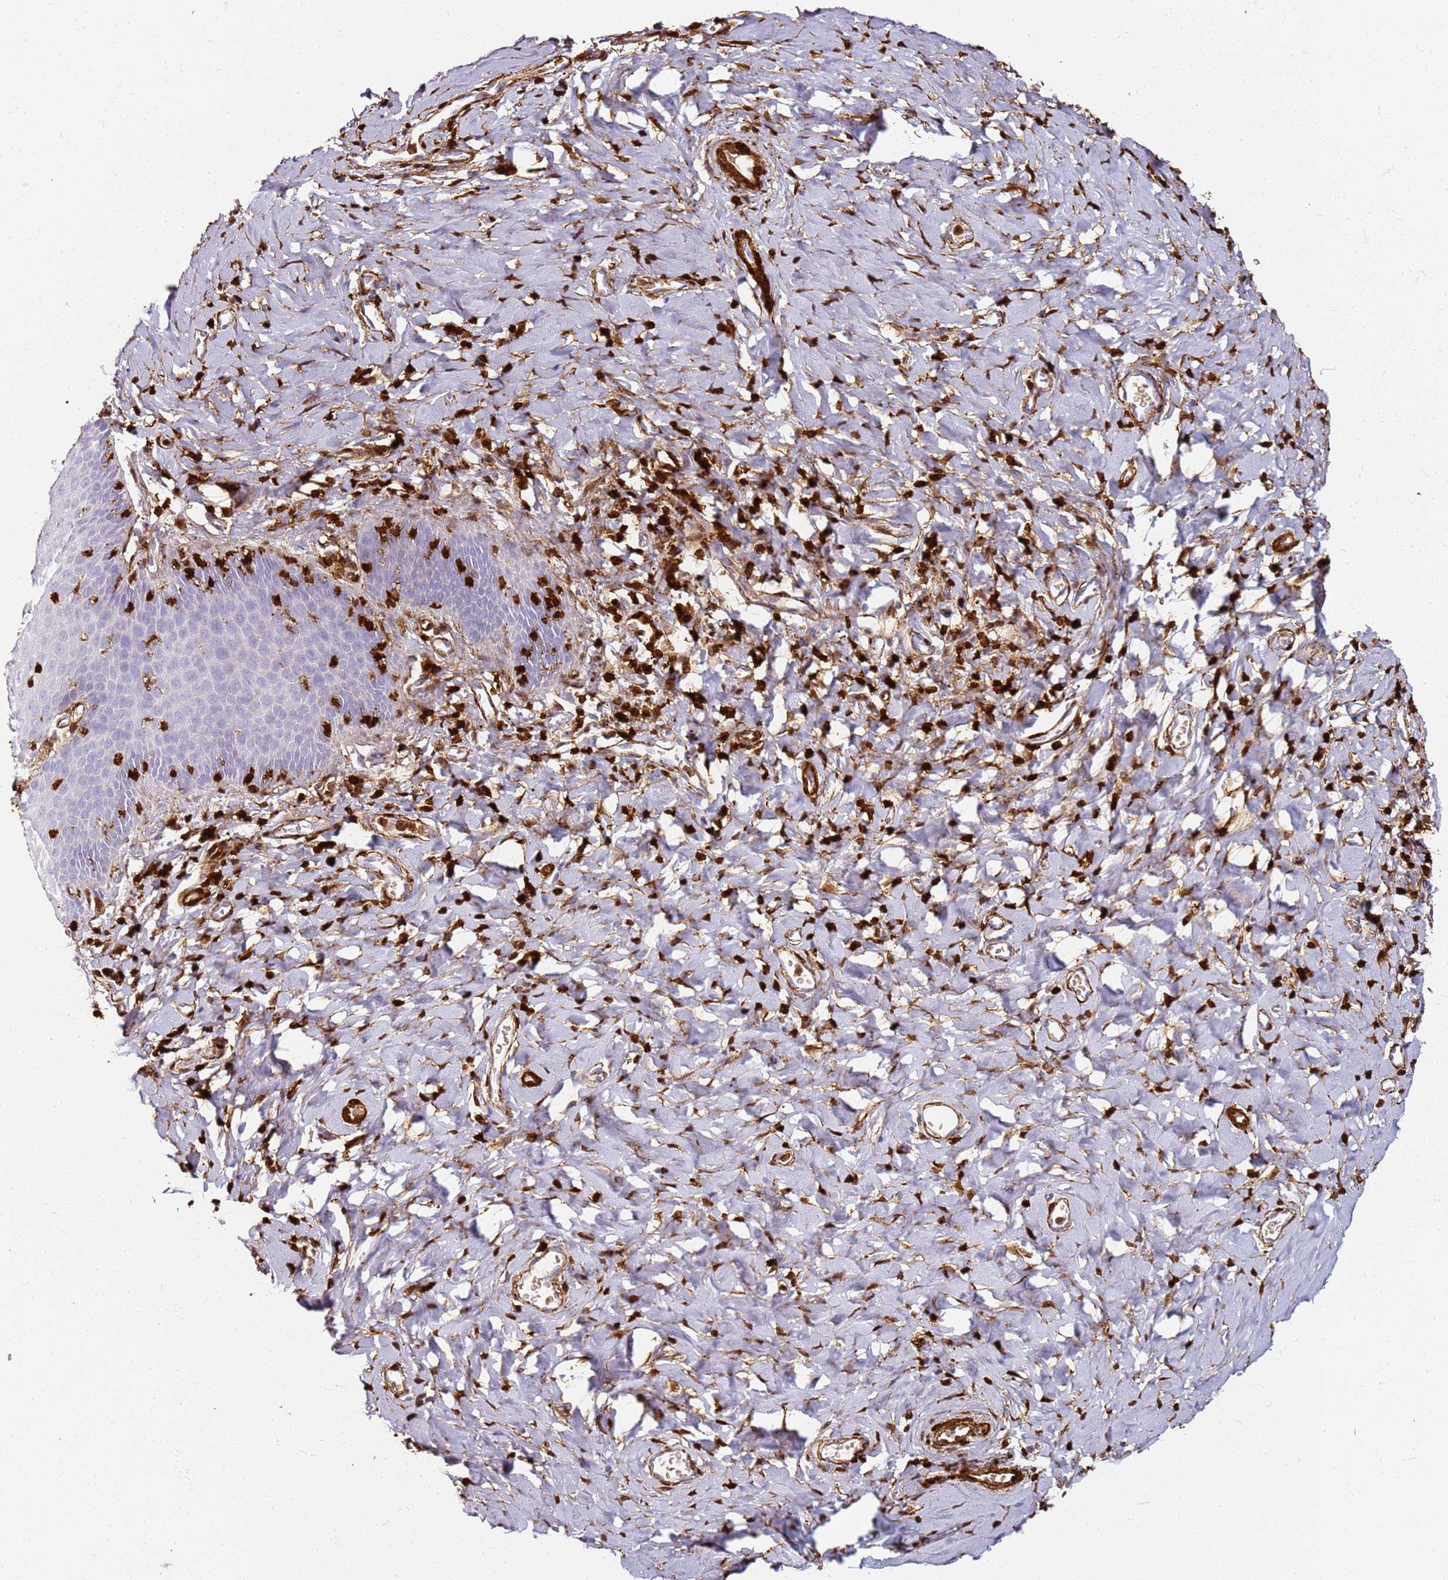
{"staining": {"intensity": "negative", "quantity": "none", "location": "none"}, "tissue": "vagina", "cell_type": "Squamous epithelial cells", "image_type": "normal", "snomed": [{"axis": "morphology", "description": "Normal tissue, NOS"}, {"axis": "topography", "description": "Vagina"}], "caption": "This photomicrograph is of unremarkable vagina stained with IHC to label a protein in brown with the nuclei are counter-stained blue. There is no staining in squamous epithelial cells.", "gene": "S100A4", "patient": {"sex": "female", "age": 60}}